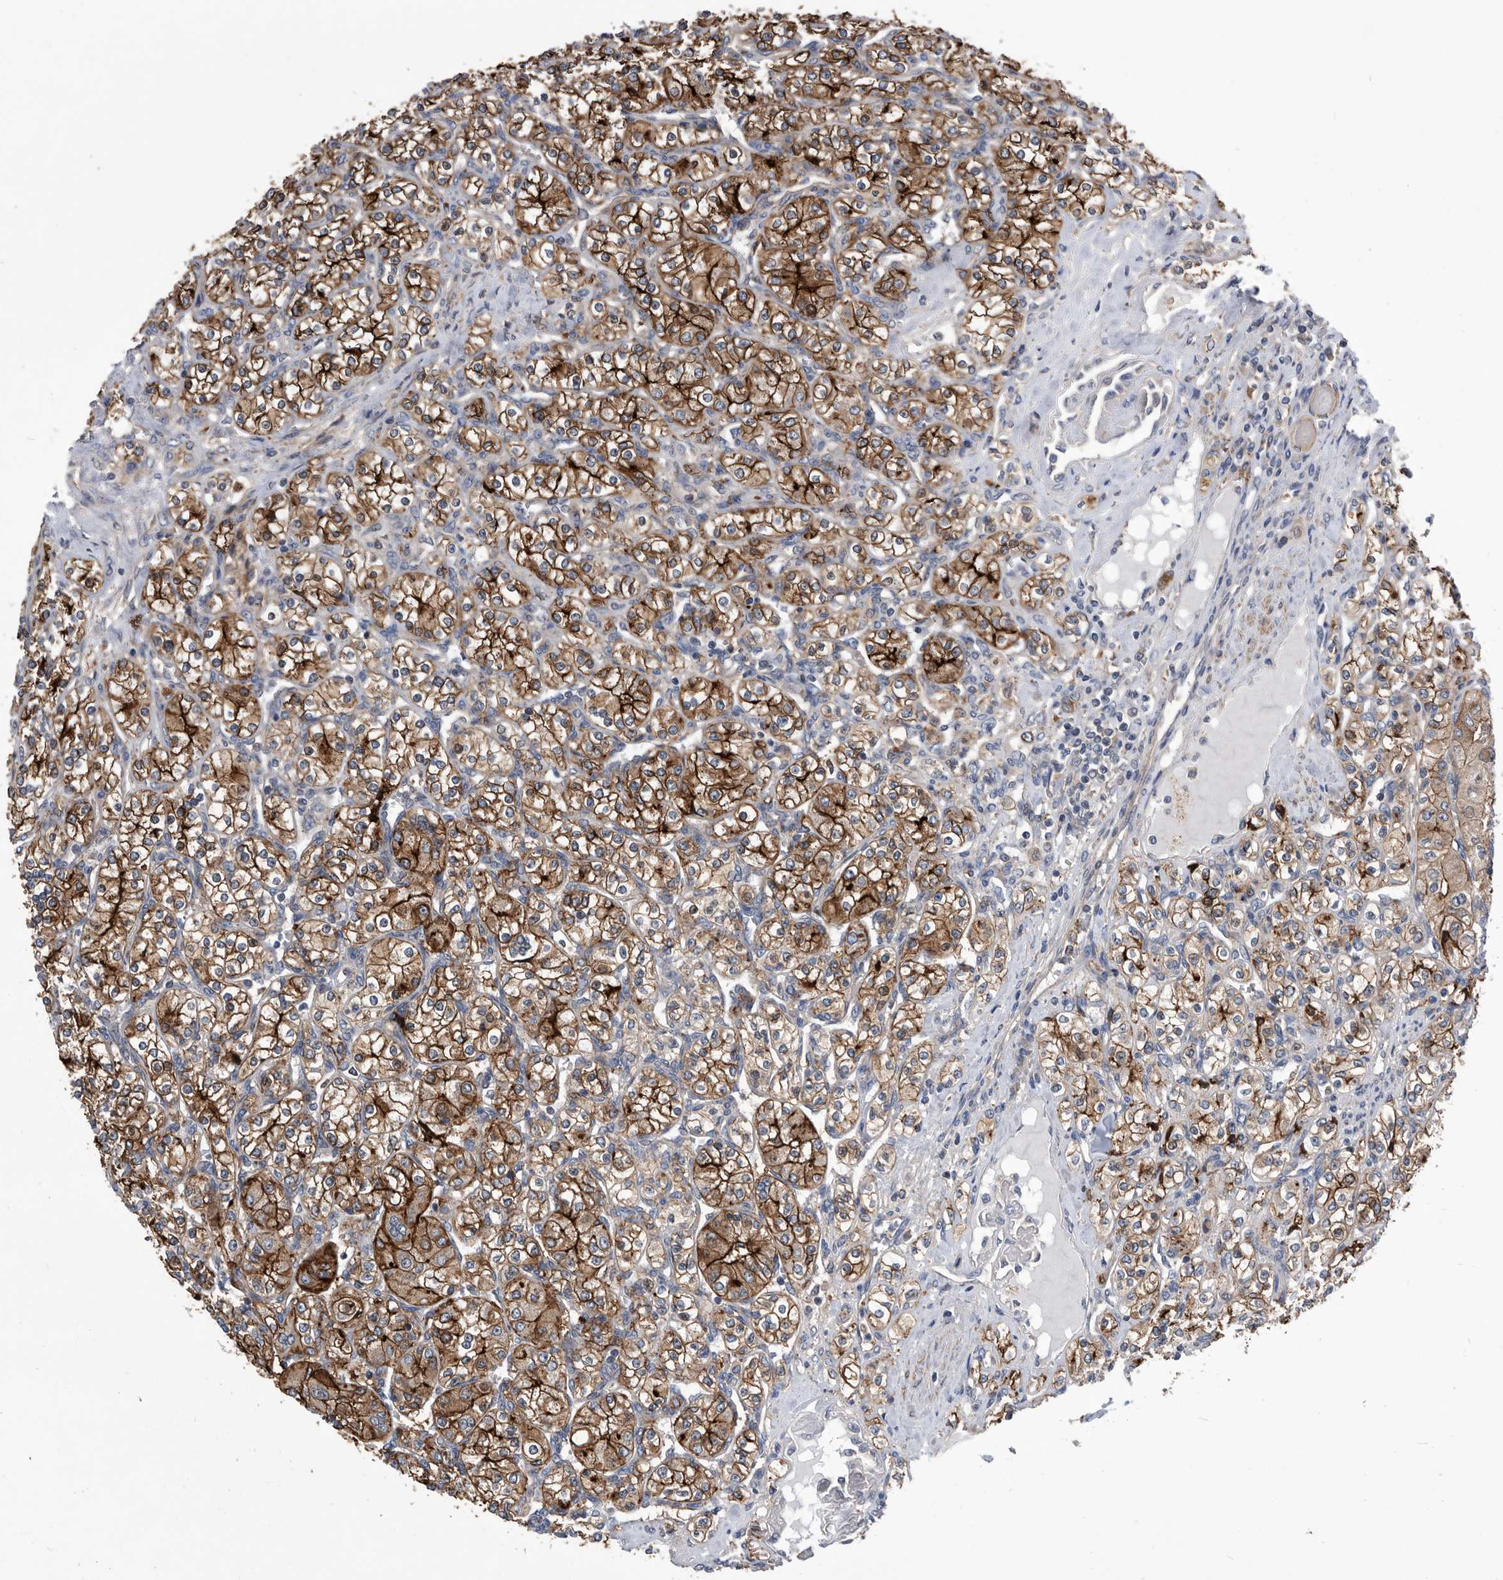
{"staining": {"intensity": "strong", "quantity": ">75%", "location": "cytoplasmic/membranous"}, "tissue": "renal cancer", "cell_type": "Tumor cells", "image_type": "cancer", "snomed": [{"axis": "morphology", "description": "Adenocarcinoma, NOS"}, {"axis": "topography", "description": "Kidney"}], "caption": "A brown stain labels strong cytoplasmic/membranous staining of a protein in human renal adenocarcinoma tumor cells.", "gene": "BAIAP3", "patient": {"sex": "male", "age": 77}}